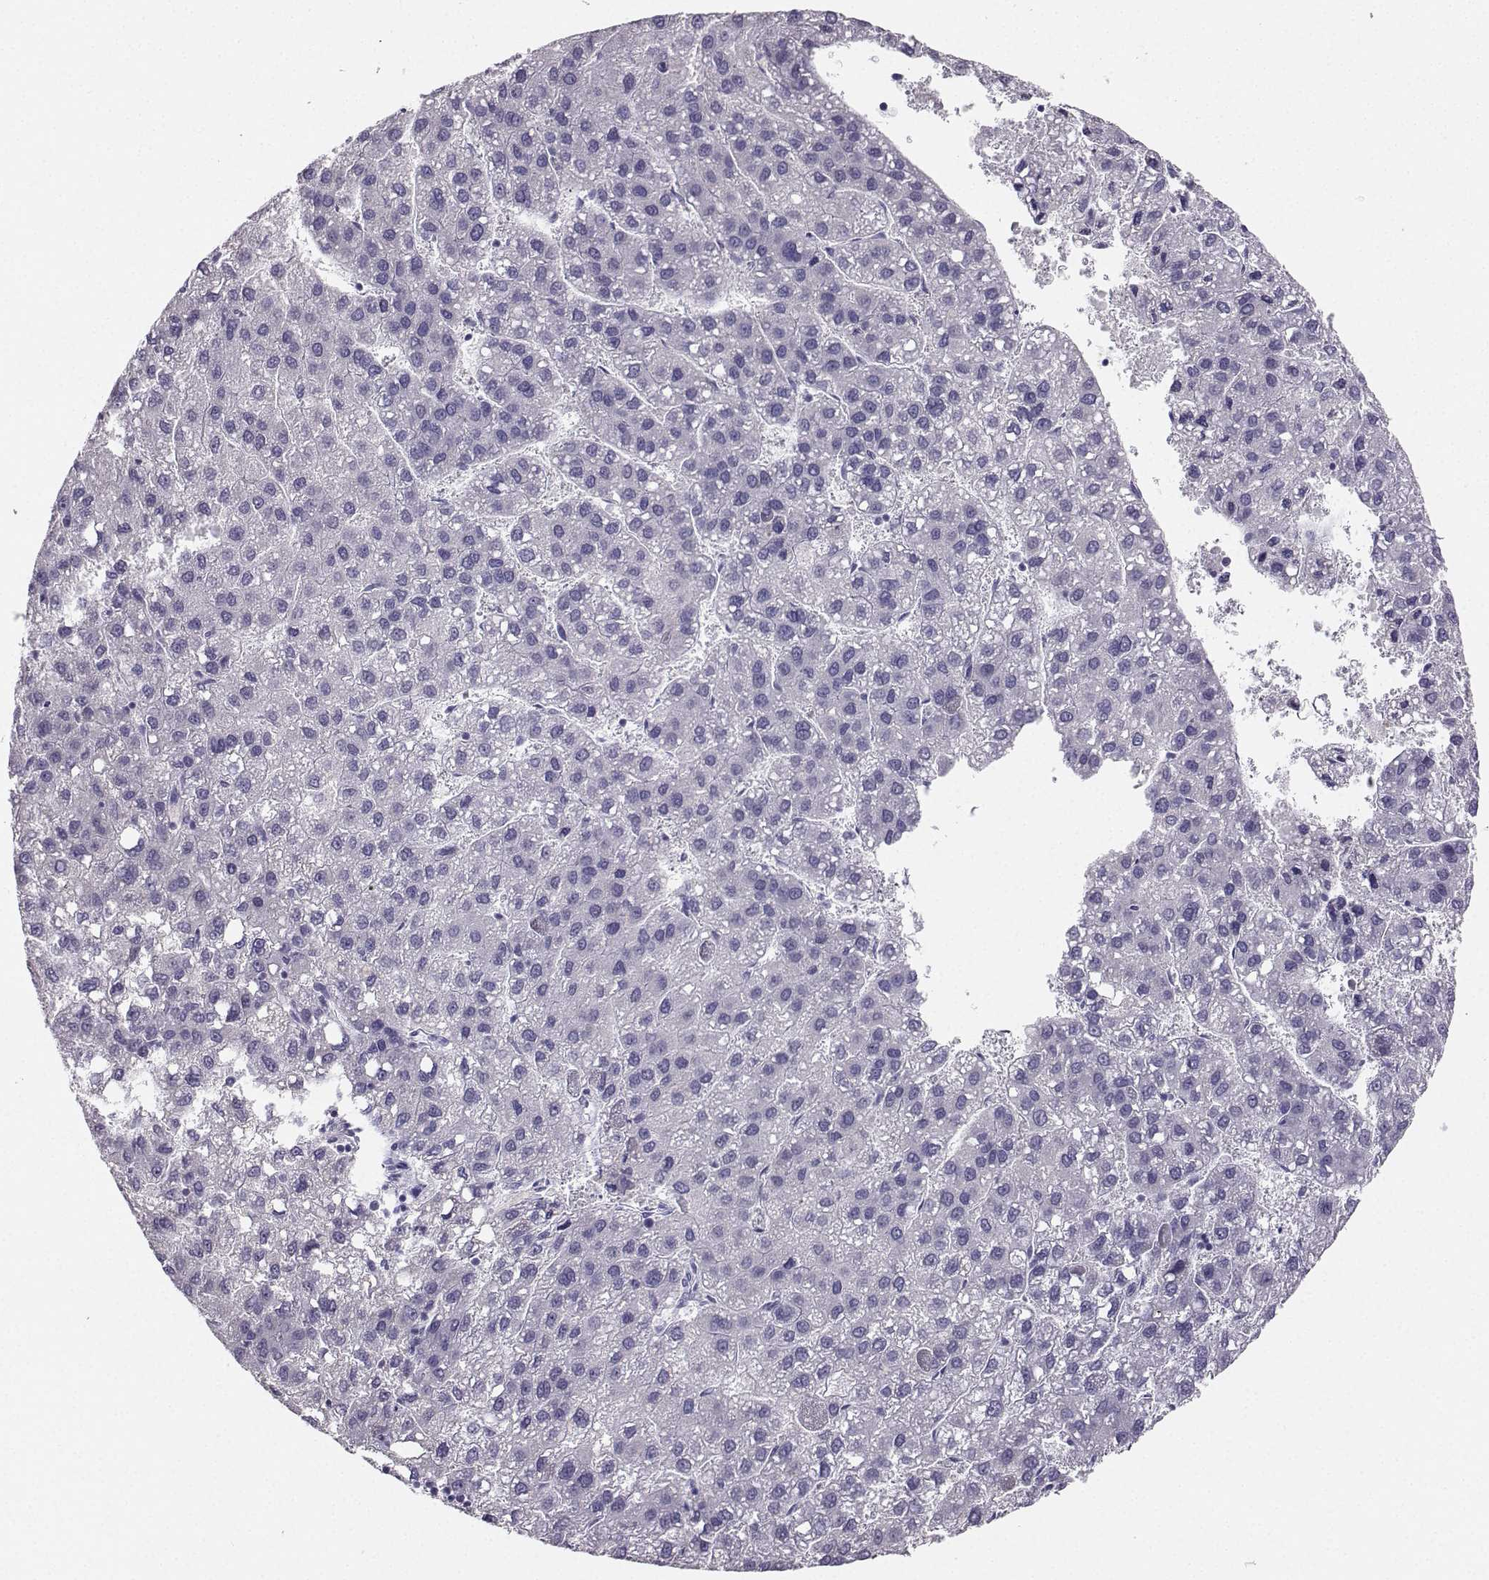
{"staining": {"intensity": "negative", "quantity": "none", "location": "none"}, "tissue": "liver cancer", "cell_type": "Tumor cells", "image_type": "cancer", "snomed": [{"axis": "morphology", "description": "Carcinoma, Hepatocellular, NOS"}, {"axis": "topography", "description": "Liver"}], "caption": "IHC photomicrograph of neoplastic tissue: liver hepatocellular carcinoma stained with DAB demonstrates no significant protein expression in tumor cells. Nuclei are stained in blue.", "gene": "AVP", "patient": {"sex": "female", "age": 82}}